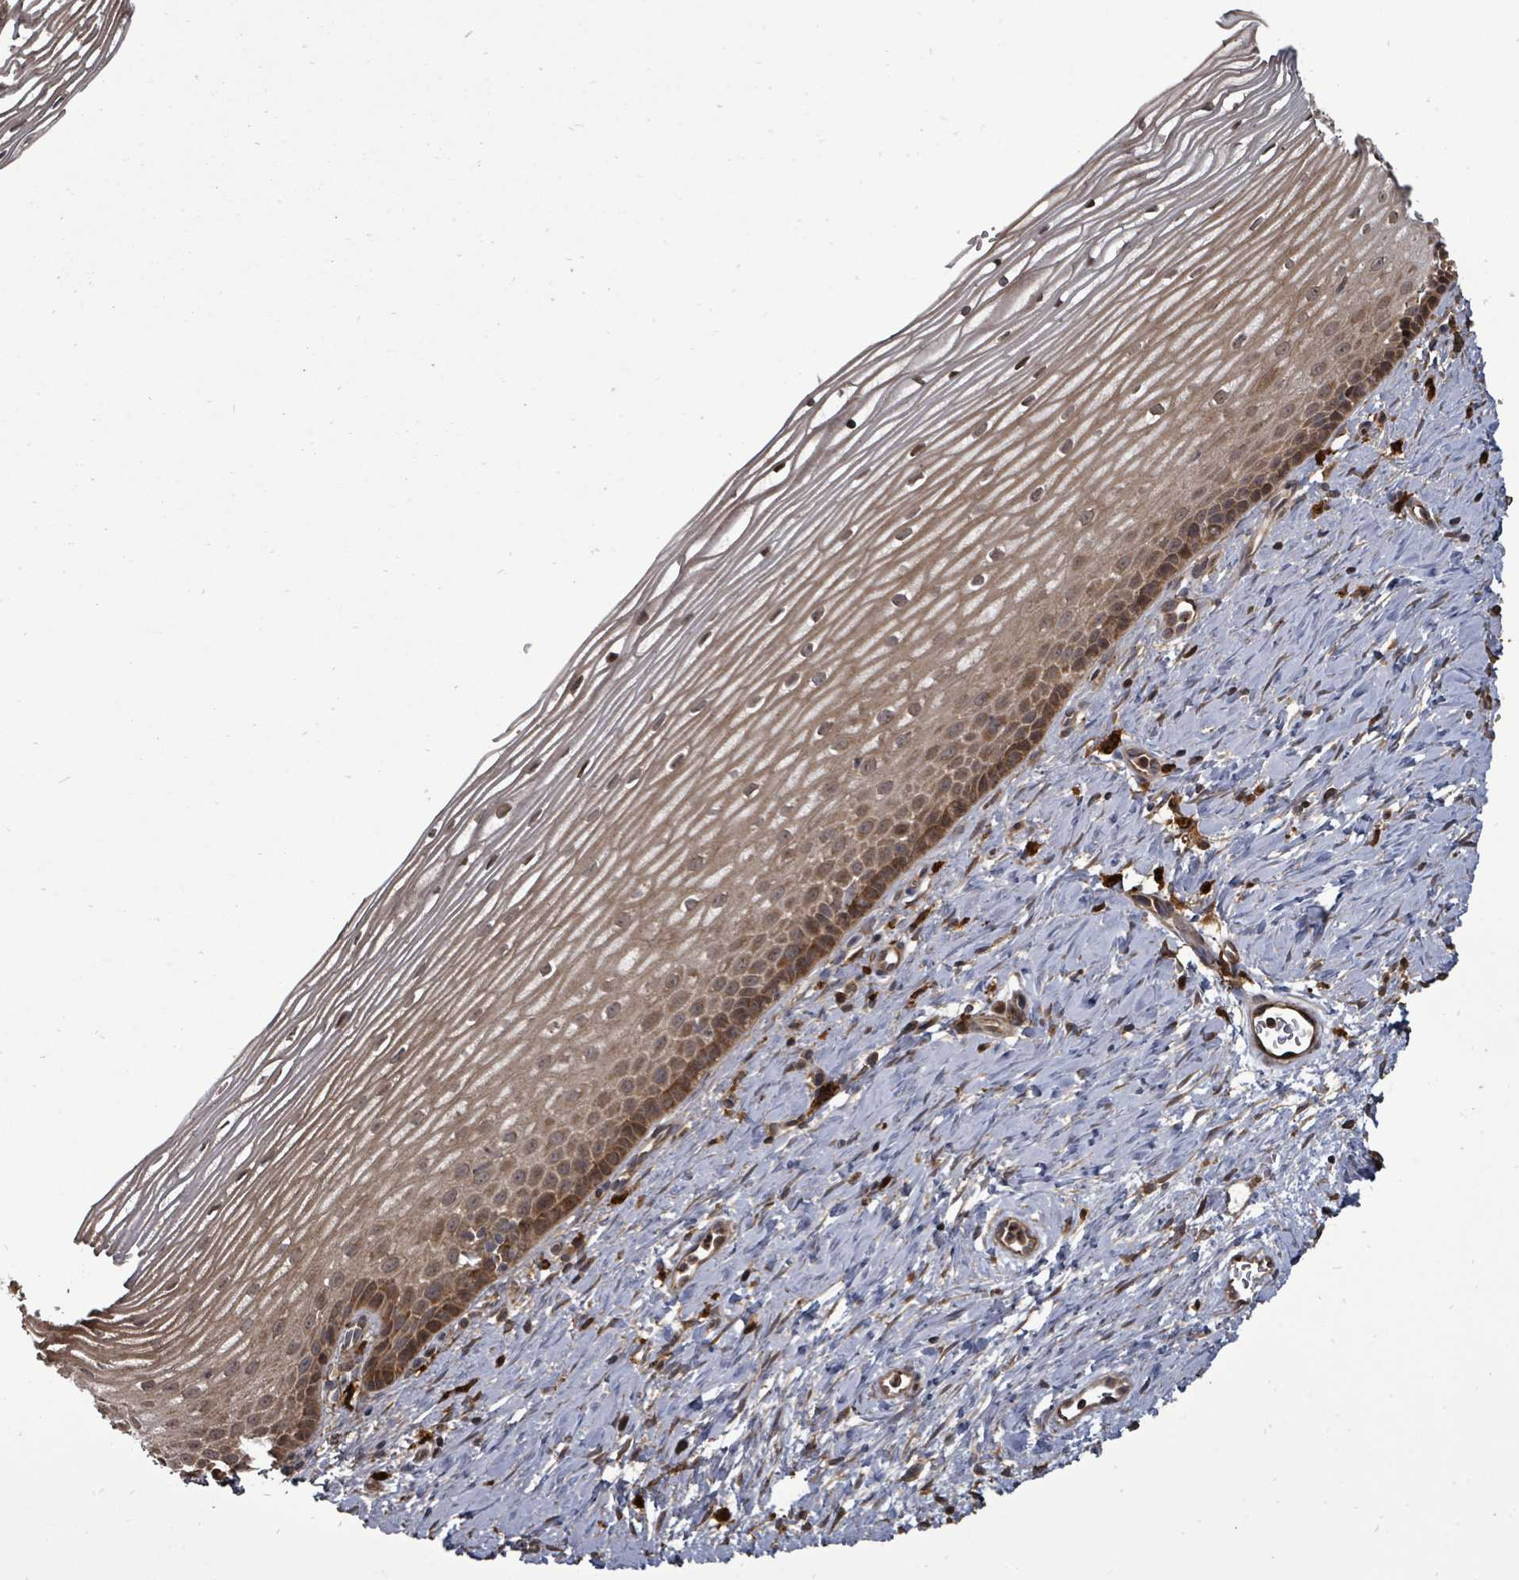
{"staining": {"intensity": "strong", "quantity": ">75%", "location": "cytoplasmic/membranous"}, "tissue": "cervix", "cell_type": "Glandular cells", "image_type": "normal", "snomed": [{"axis": "morphology", "description": "Normal tissue, NOS"}, {"axis": "topography", "description": "Cervix"}], "caption": "Cervix stained with DAB (3,3'-diaminobenzidine) IHC reveals high levels of strong cytoplasmic/membranous staining in about >75% of glandular cells.", "gene": "EIF3CL", "patient": {"sex": "female", "age": 47}}